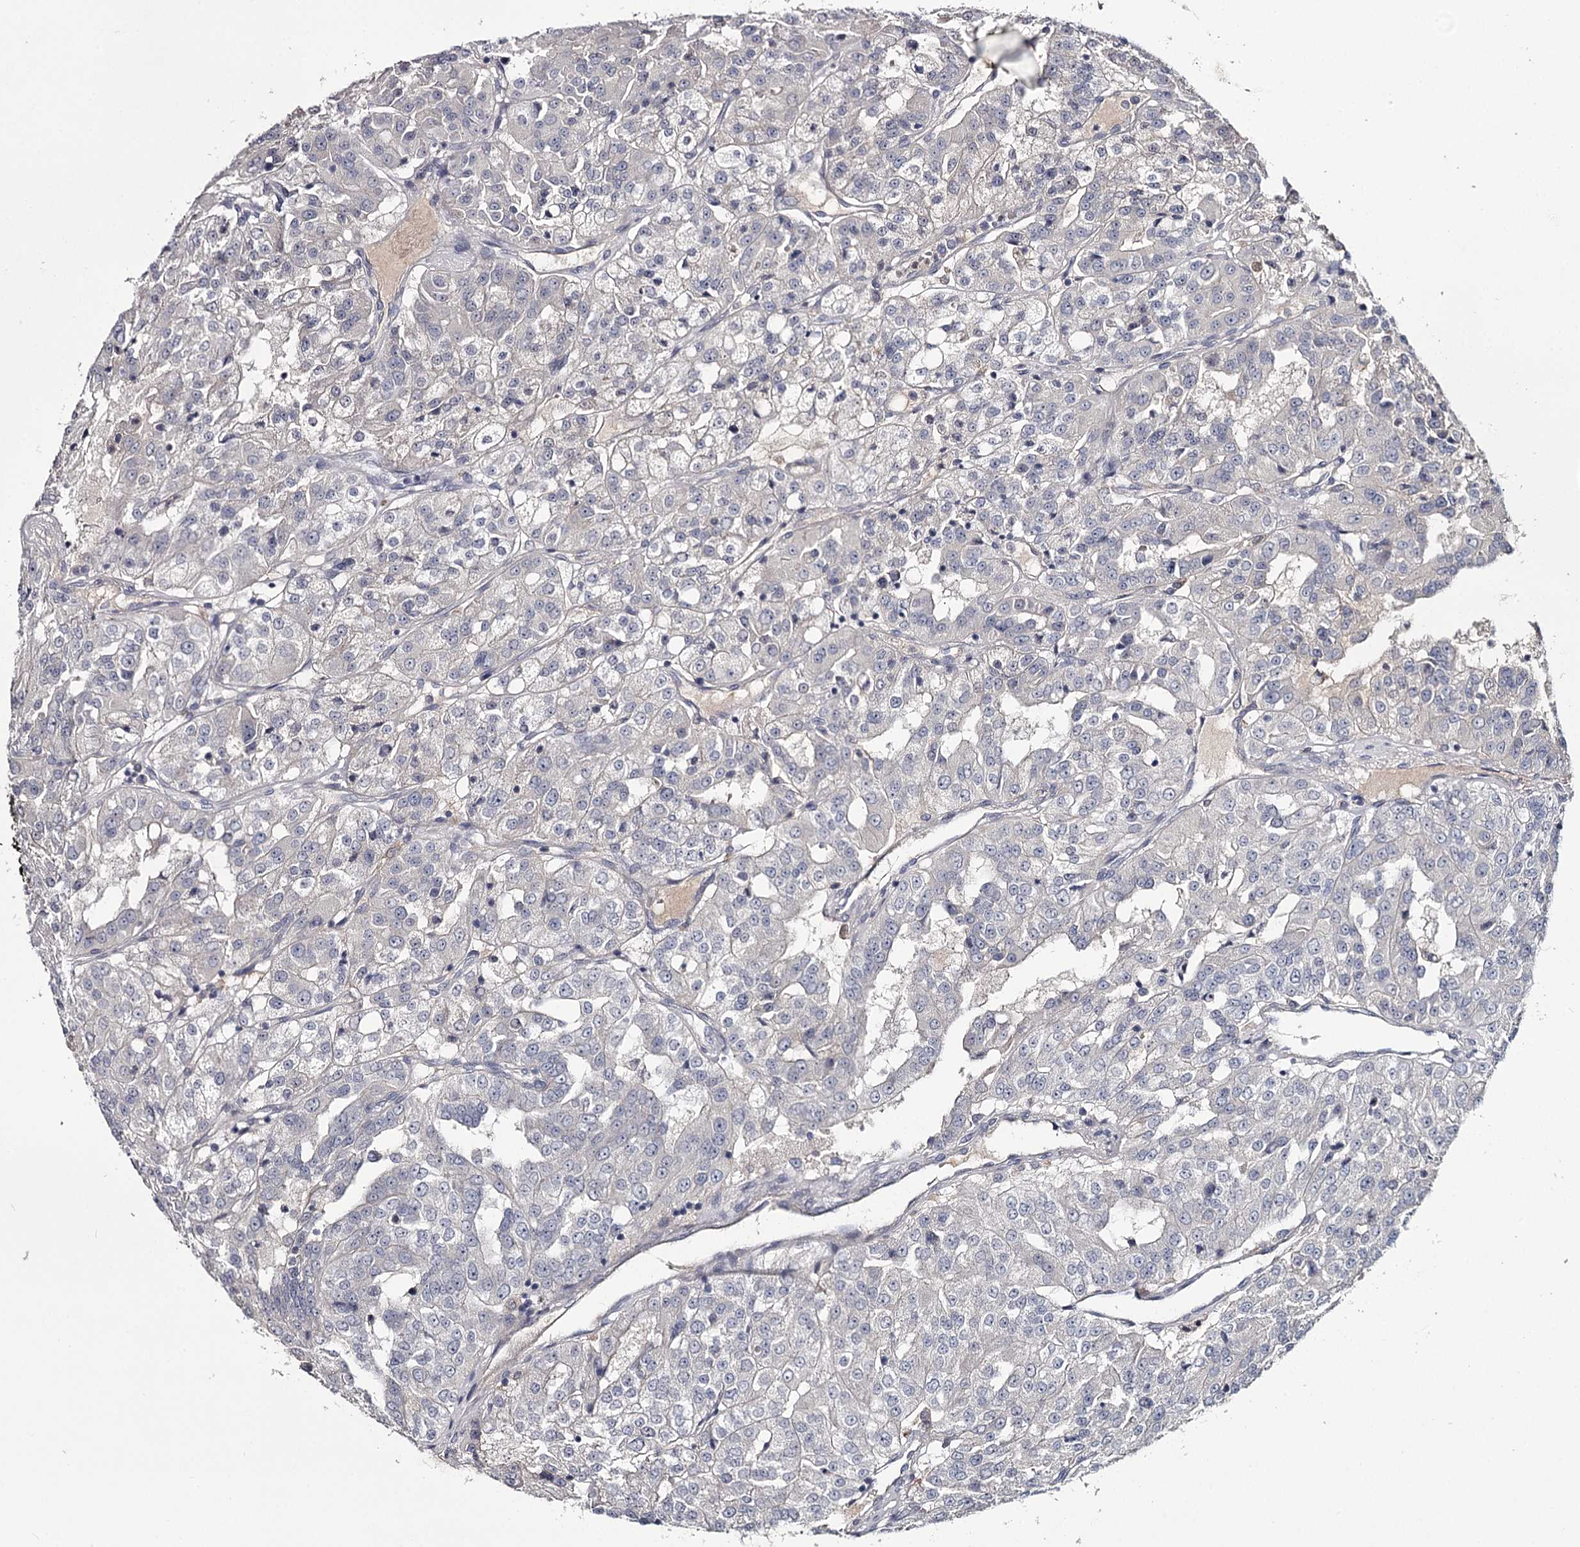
{"staining": {"intensity": "negative", "quantity": "none", "location": "none"}, "tissue": "renal cancer", "cell_type": "Tumor cells", "image_type": "cancer", "snomed": [{"axis": "morphology", "description": "Adenocarcinoma, NOS"}, {"axis": "topography", "description": "Kidney"}], "caption": "There is no significant expression in tumor cells of renal cancer (adenocarcinoma). (Brightfield microscopy of DAB immunohistochemistry (IHC) at high magnification).", "gene": "FDXACB1", "patient": {"sex": "female", "age": 63}}